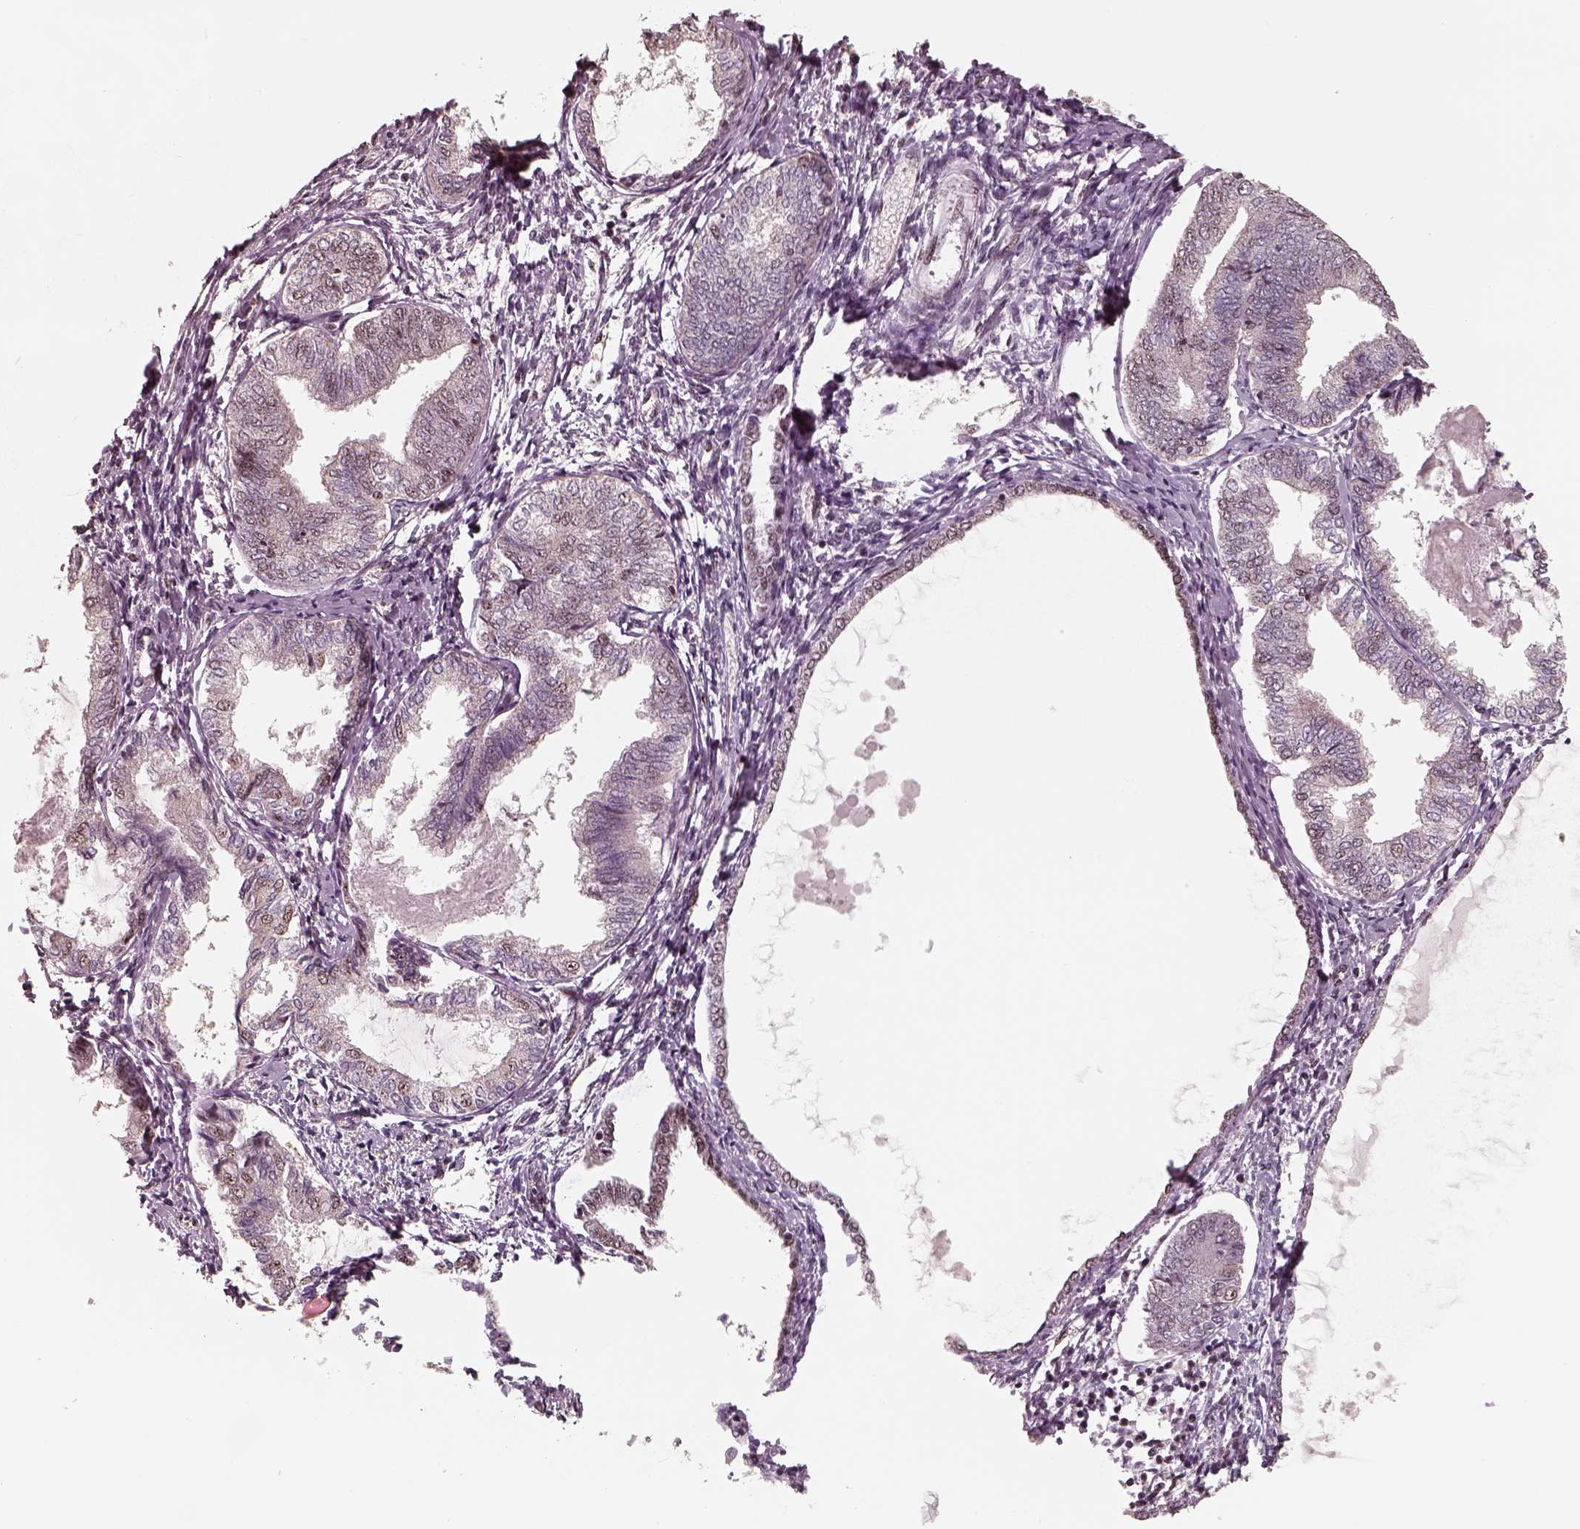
{"staining": {"intensity": "weak", "quantity": "<25%", "location": "nuclear"}, "tissue": "endometrial cancer", "cell_type": "Tumor cells", "image_type": "cancer", "snomed": [{"axis": "morphology", "description": "Adenocarcinoma, NOS"}, {"axis": "topography", "description": "Endometrium"}], "caption": "Tumor cells show no significant protein expression in adenocarcinoma (endometrial).", "gene": "ATXN7L3", "patient": {"sex": "female", "age": 68}}